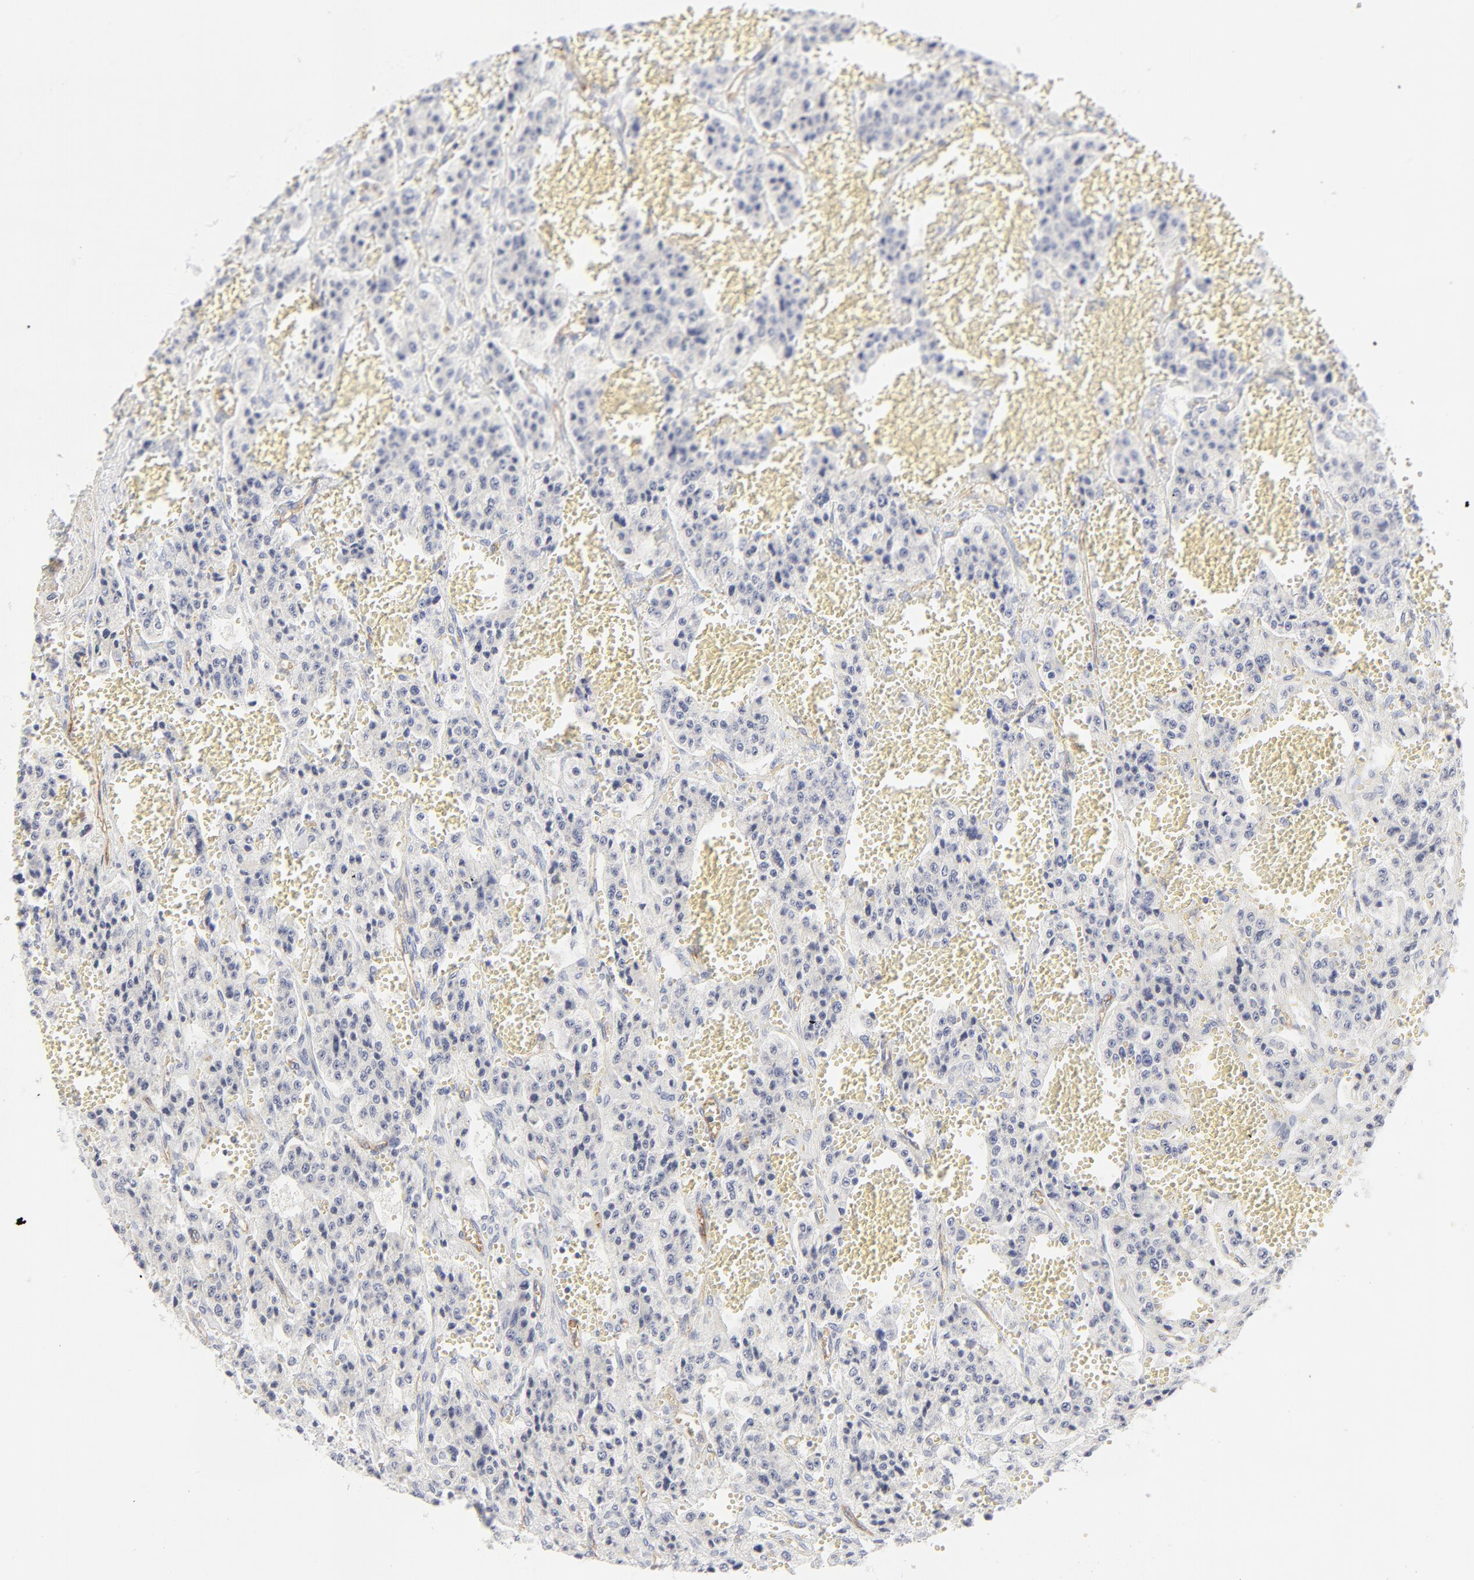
{"staining": {"intensity": "negative", "quantity": "none", "location": "none"}, "tissue": "carcinoid", "cell_type": "Tumor cells", "image_type": "cancer", "snomed": [{"axis": "morphology", "description": "Carcinoid, malignant, NOS"}, {"axis": "topography", "description": "Small intestine"}], "caption": "High power microscopy image of an IHC image of malignant carcinoid, revealing no significant expression in tumor cells.", "gene": "ITGA5", "patient": {"sex": "male", "age": 52}}